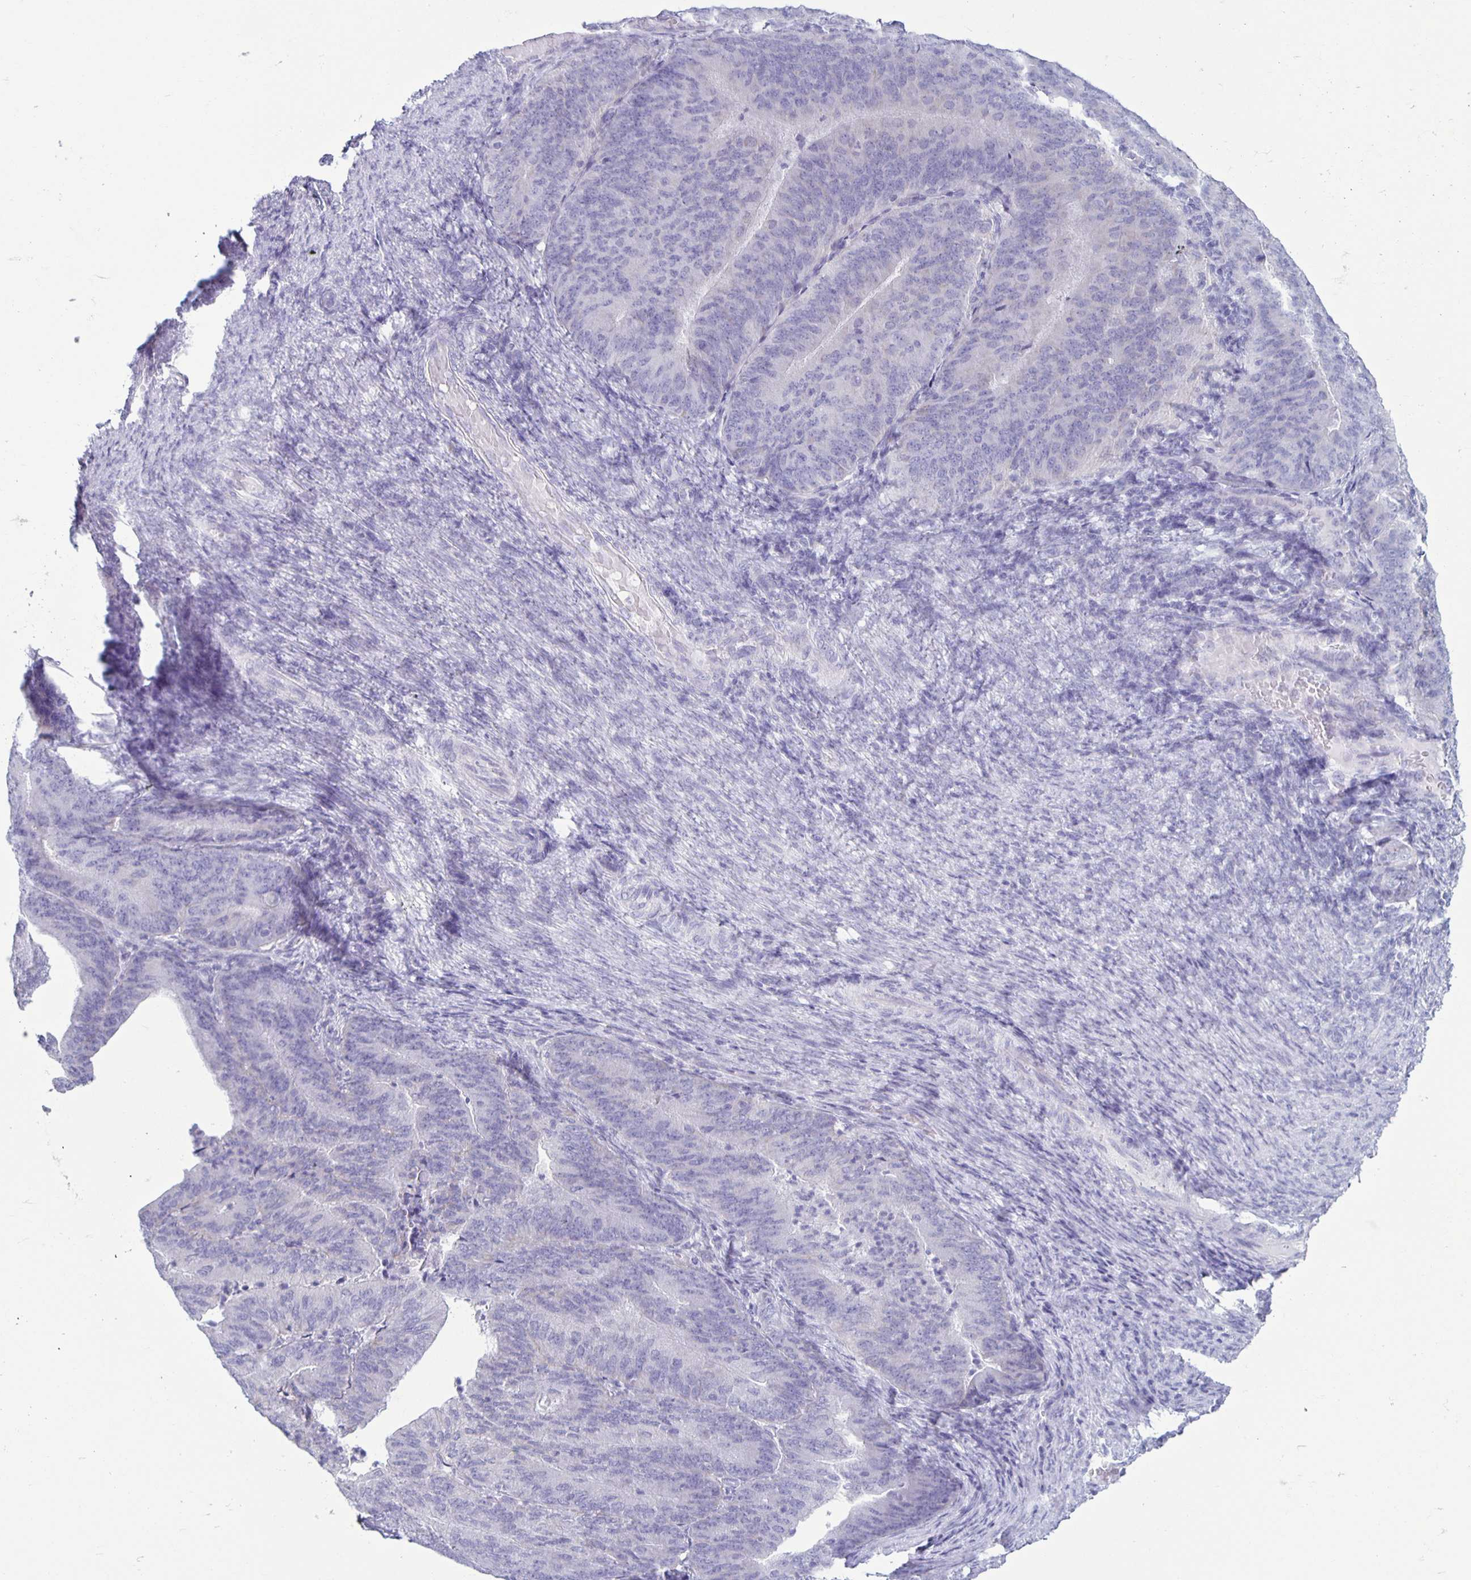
{"staining": {"intensity": "negative", "quantity": "none", "location": "none"}, "tissue": "endometrial cancer", "cell_type": "Tumor cells", "image_type": "cancer", "snomed": [{"axis": "morphology", "description": "Adenocarcinoma, NOS"}, {"axis": "topography", "description": "Endometrium"}], "caption": "IHC of human endometrial cancer displays no staining in tumor cells.", "gene": "CT45A5", "patient": {"sex": "female", "age": 57}}